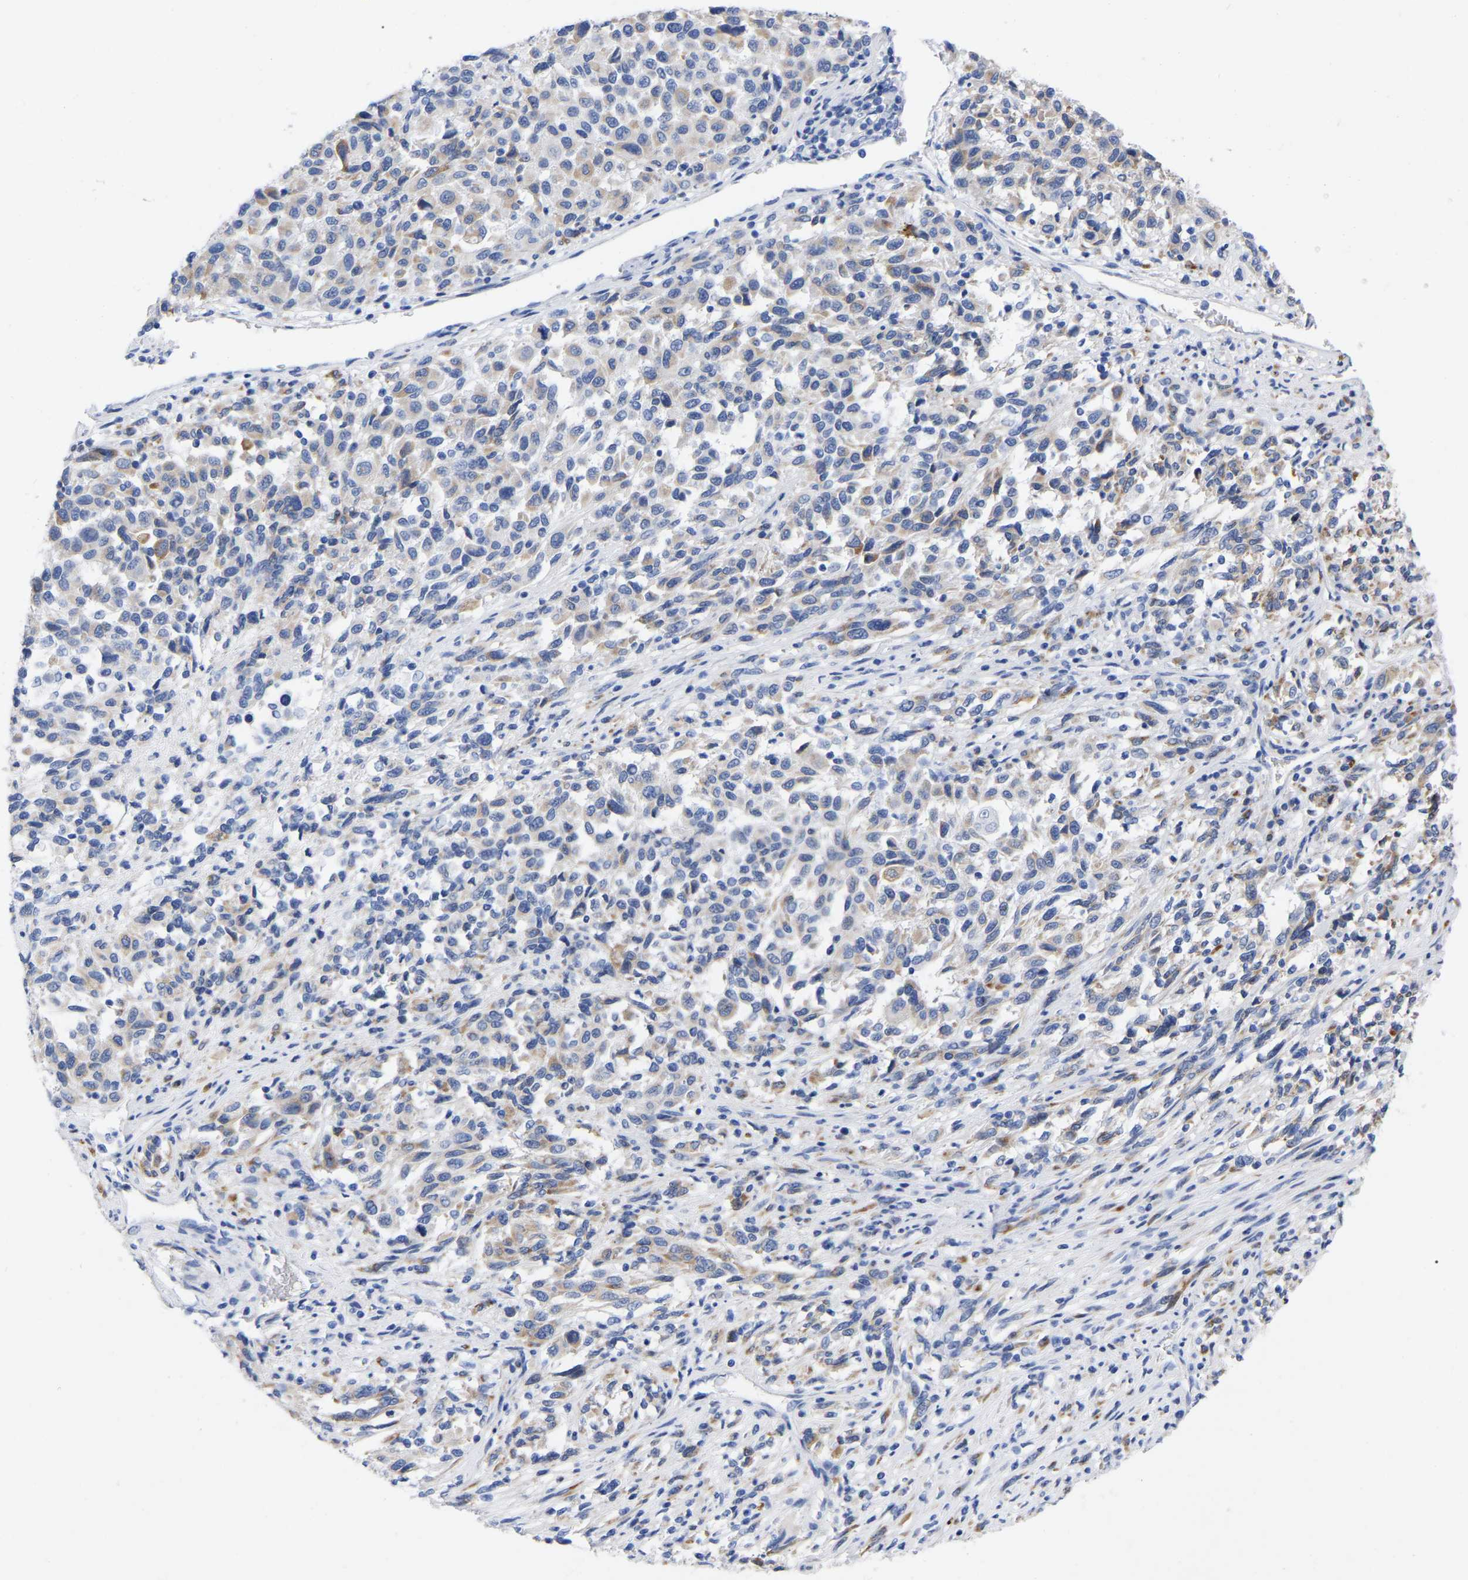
{"staining": {"intensity": "moderate", "quantity": "<25%", "location": "cytoplasmic/membranous"}, "tissue": "melanoma", "cell_type": "Tumor cells", "image_type": "cancer", "snomed": [{"axis": "morphology", "description": "Malignant melanoma, Metastatic site"}, {"axis": "topography", "description": "Lymph node"}], "caption": "A histopathology image of human malignant melanoma (metastatic site) stained for a protein reveals moderate cytoplasmic/membranous brown staining in tumor cells. (DAB IHC, brown staining for protein, blue staining for nuclei).", "gene": "HAPLN1", "patient": {"sex": "male", "age": 61}}